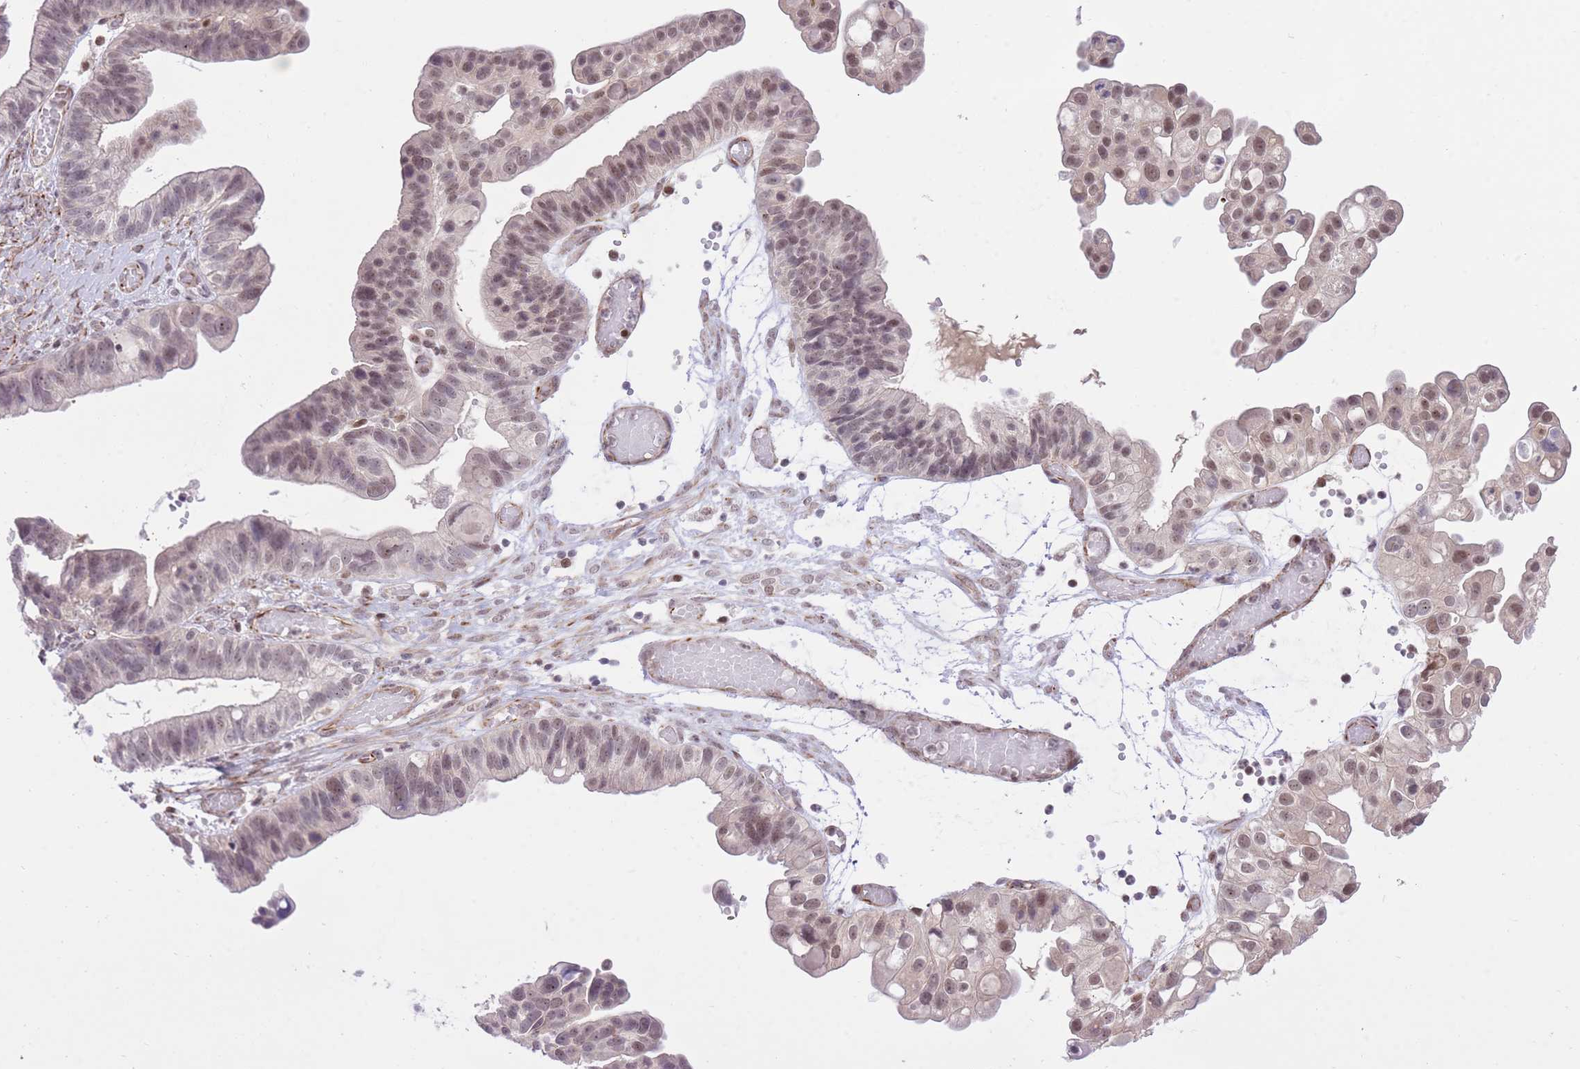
{"staining": {"intensity": "weak", "quantity": "25%-75%", "location": "nuclear"}, "tissue": "ovarian cancer", "cell_type": "Tumor cells", "image_type": "cancer", "snomed": [{"axis": "morphology", "description": "Cystadenocarcinoma, serous, NOS"}, {"axis": "topography", "description": "Ovary"}], "caption": "Brown immunohistochemical staining in ovarian cancer demonstrates weak nuclear positivity in approximately 25%-75% of tumor cells. The staining is performed using DAB brown chromogen to label protein expression. The nuclei are counter-stained blue using hematoxylin.", "gene": "ELL", "patient": {"sex": "female", "age": 56}}